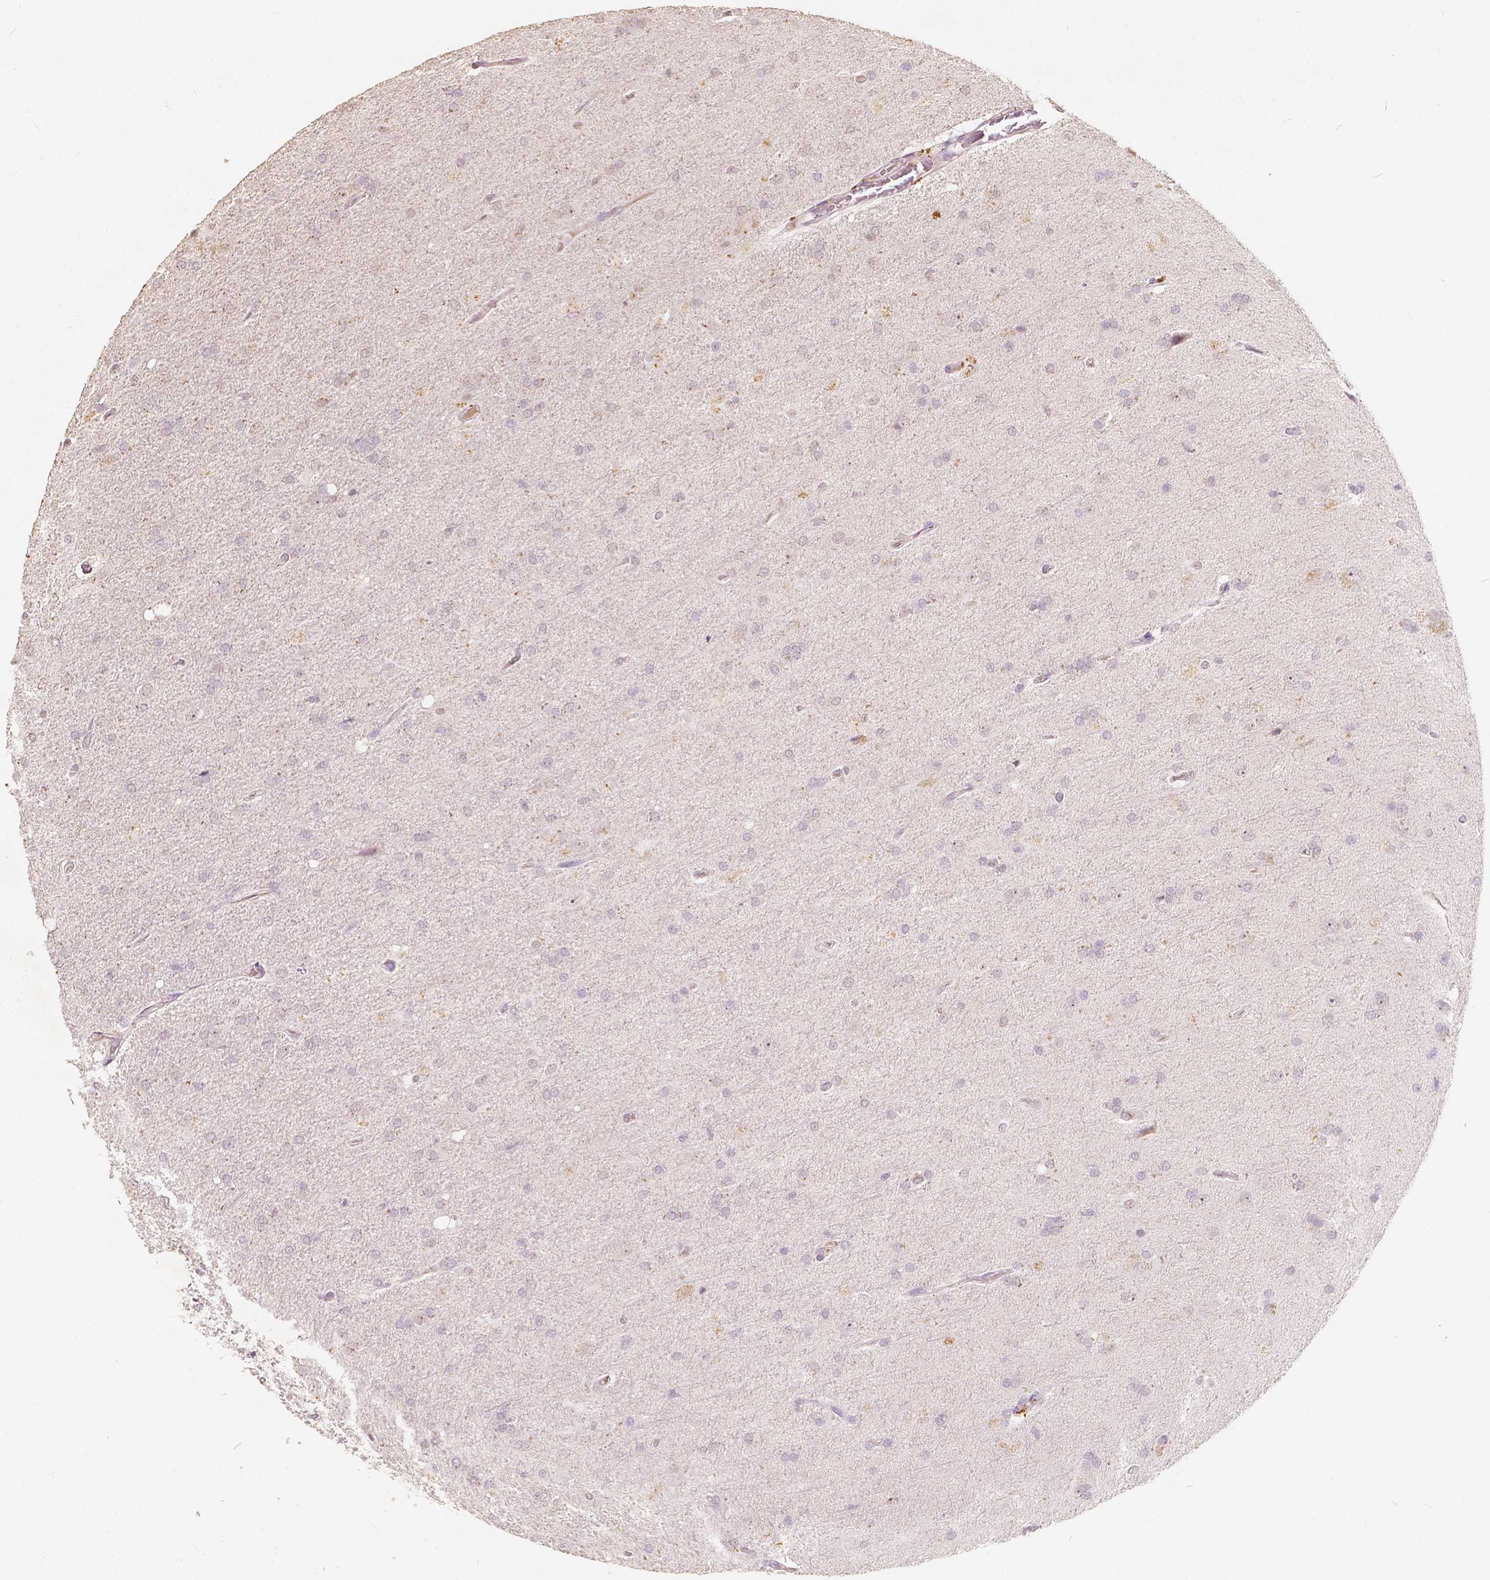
{"staining": {"intensity": "negative", "quantity": "none", "location": "none"}, "tissue": "glioma", "cell_type": "Tumor cells", "image_type": "cancer", "snomed": [{"axis": "morphology", "description": "Glioma, malignant, High grade"}, {"axis": "topography", "description": "Cerebral cortex"}], "caption": "Immunohistochemistry of glioma exhibits no positivity in tumor cells. The staining was performed using DAB (3,3'-diaminobenzidine) to visualize the protein expression in brown, while the nuclei were stained in blue with hematoxylin (Magnification: 20x).", "gene": "SOX15", "patient": {"sex": "male", "age": 70}}